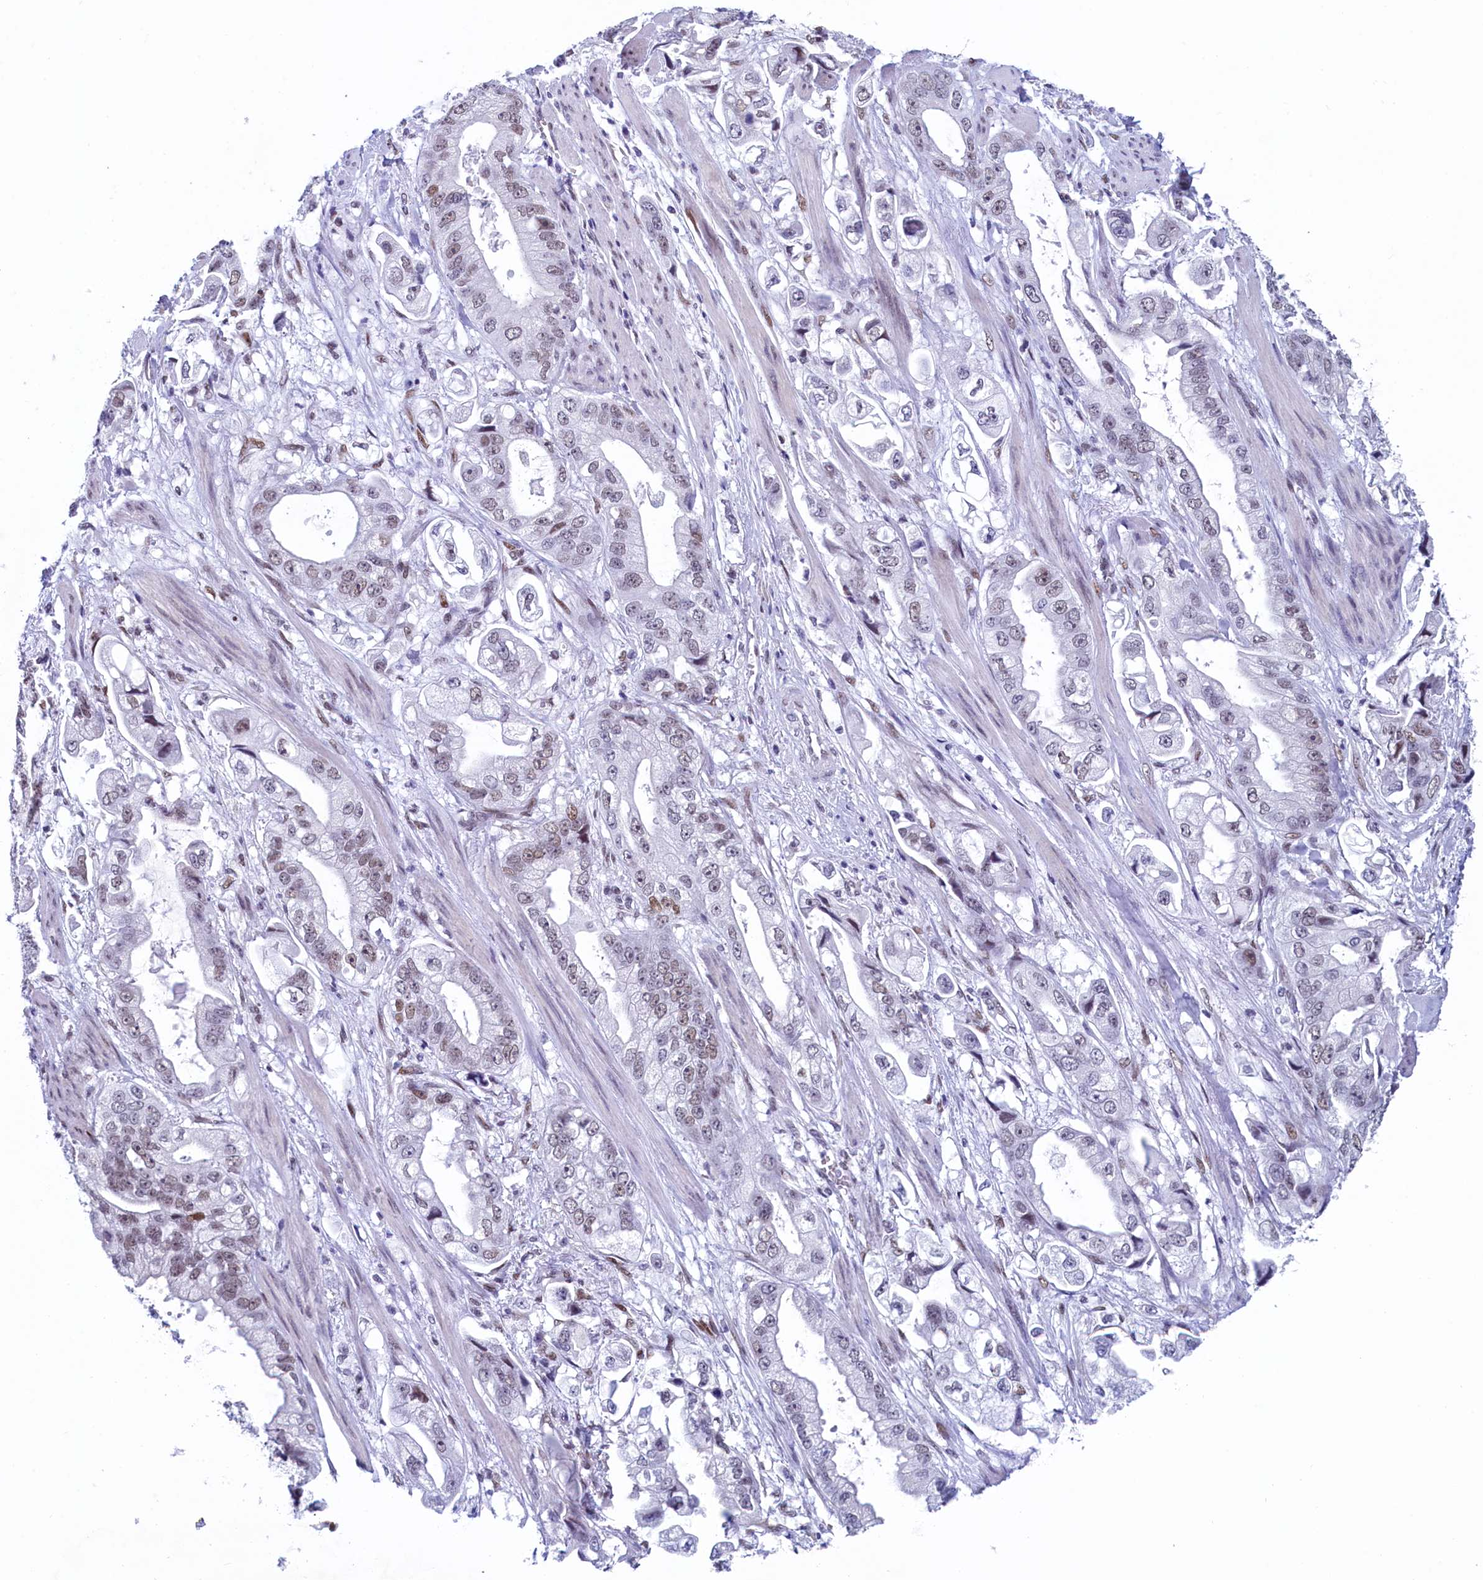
{"staining": {"intensity": "moderate", "quantity": "<25%", "location": "nuclear"}, "tissue": "stomach cancer", "cell_type": "Tumor cells", "image_type": "cancer", "snomed": [{"axis": "morphology", "description": "Adenocarcinoma, NOS"}, {"axis": "topography", "description": "Stomach"}], "caption": "The photomicrograph displays a brown stain indicating the presence of a protein in the nuclear of tumor cells in adenocarcinoma (stomach). Immunohistochemistry stains the protein in brown and the nuclei are stained blue.", "gene": "SUGP2", "patient": {"sex": "male", "age": 62}}